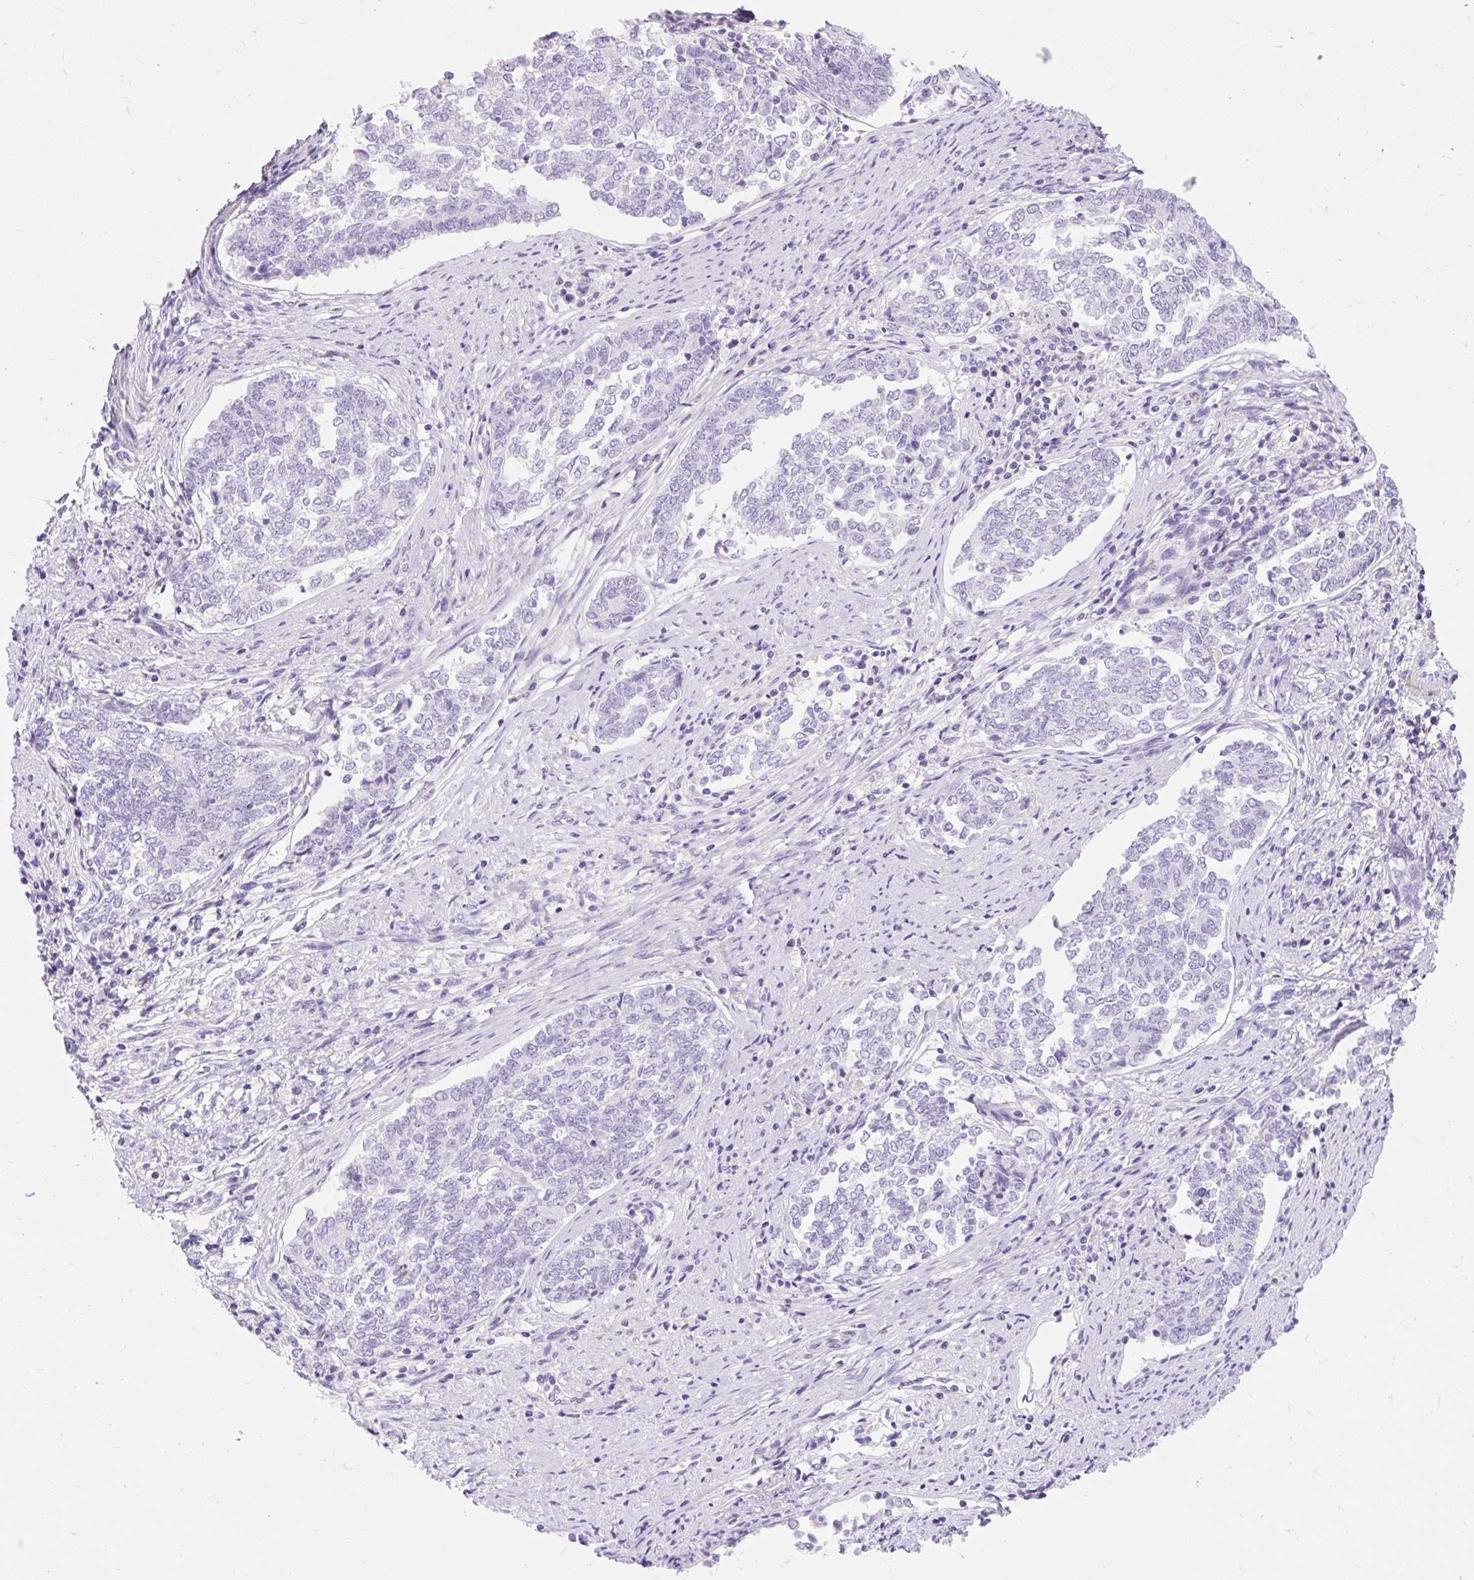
{"staining": {"intensity": "negative", "quantity": "none", "location": "none"}, "tissue": "endometrial cancer", "cell_type": "Tumor cells", "image_type": "cancer", "snomed": [{"axis": "morphology", "description": "Adenocarcinoma, NOS"}, {"axis": "topography", "description": "Endometrium"}], "caption": "The IHC image has no significant expression in tumor cells of endometrial cancer tissue.", "gene": "SLC28A1", "patient": {"sex": "female", "age": 80}}